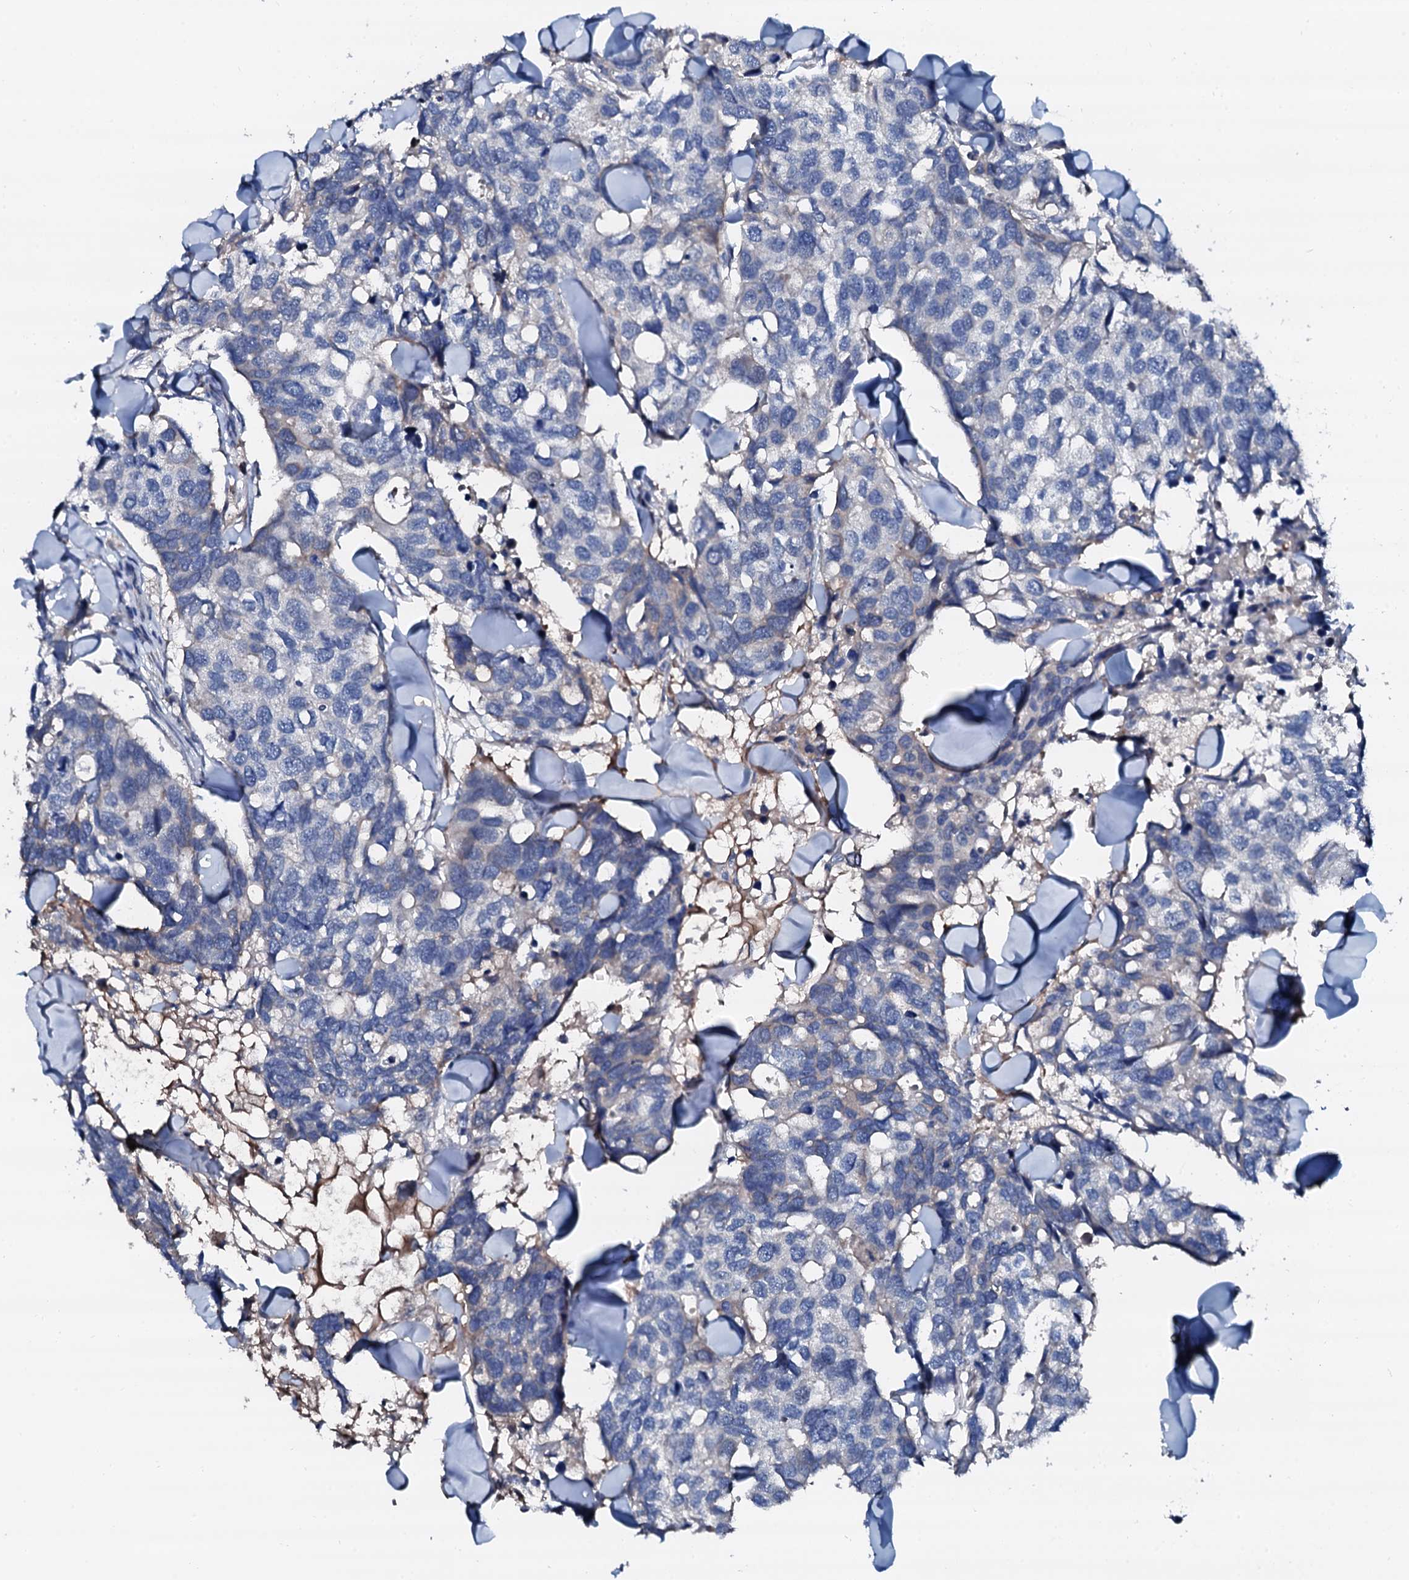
{"staining": {"intensity": "negative", "quantity": "none", "location": "none"}, "tissue": "breast cancer", "cell_type": "Tumor cells", "image_type": "cancer", "snomed": [{"axis": "morphology", "description": "Duct carcinoma"}, {"axis": "topography", "description": "Breast"}], "caption": "This is a image of immunohistochemistry staining of breast infiltrating ductal carcinoma, which shows no positivity in tumor cells.", "gene": "TRAFD1", "patient": {"sex": "female", "age": 83}}